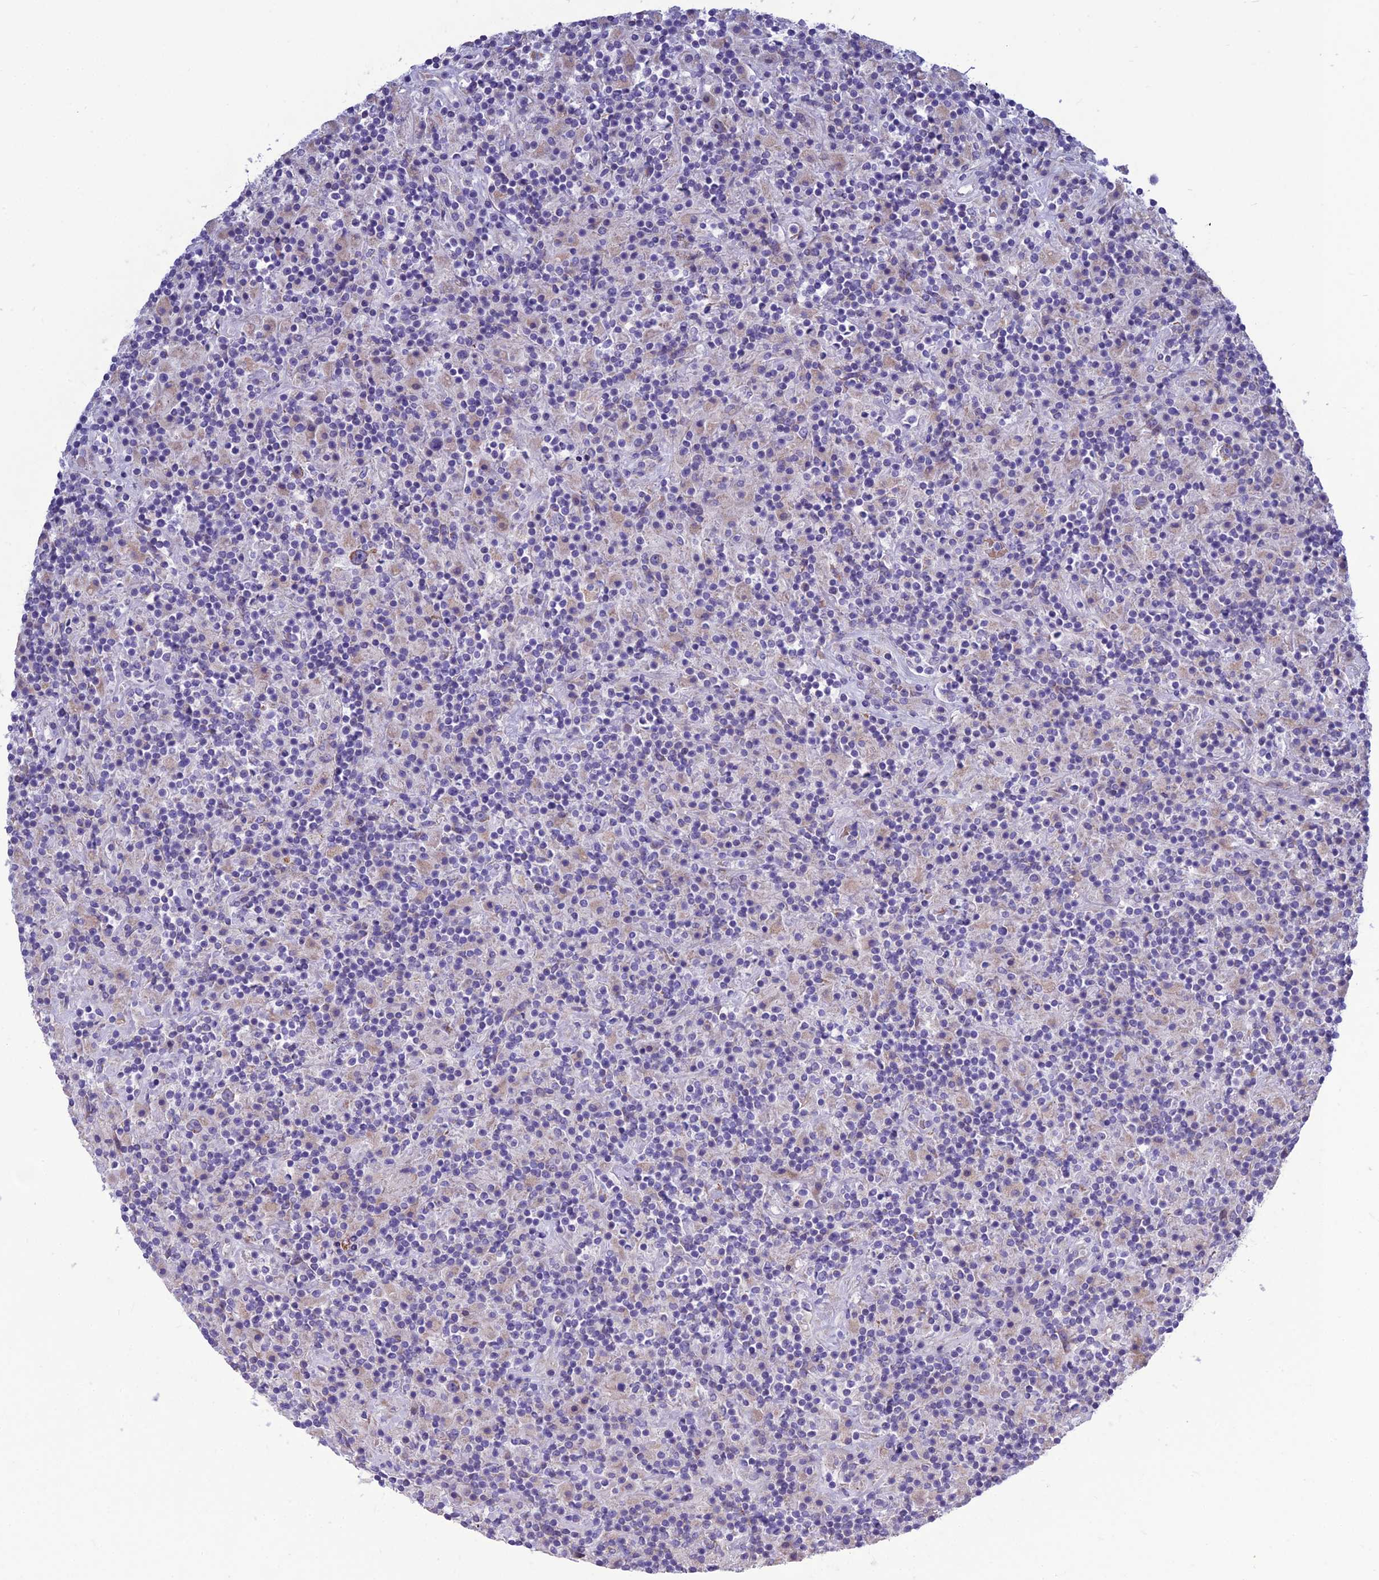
{"staining": {"intensity": "weak", "quantity": ">75%", "location": "cytoplasmic/membranous"}, "tissue": "lymphoma", "cell_type": "Tumor cells", "image_type": "cancer", "snomed": [{"axis": "morphology", "description": "Hodgkin's disease, NOS"}, {"axis": "topography", "description": "Lymph node"}], "caption": "This photomicrograph displays immunohistochemistry staining of lymphoma, with low weak cytoplasmic/membranous positivity in about >75% of tumor cells.", "gene": "BHMT2", "patient": {"sex": "male", "age": 70}}